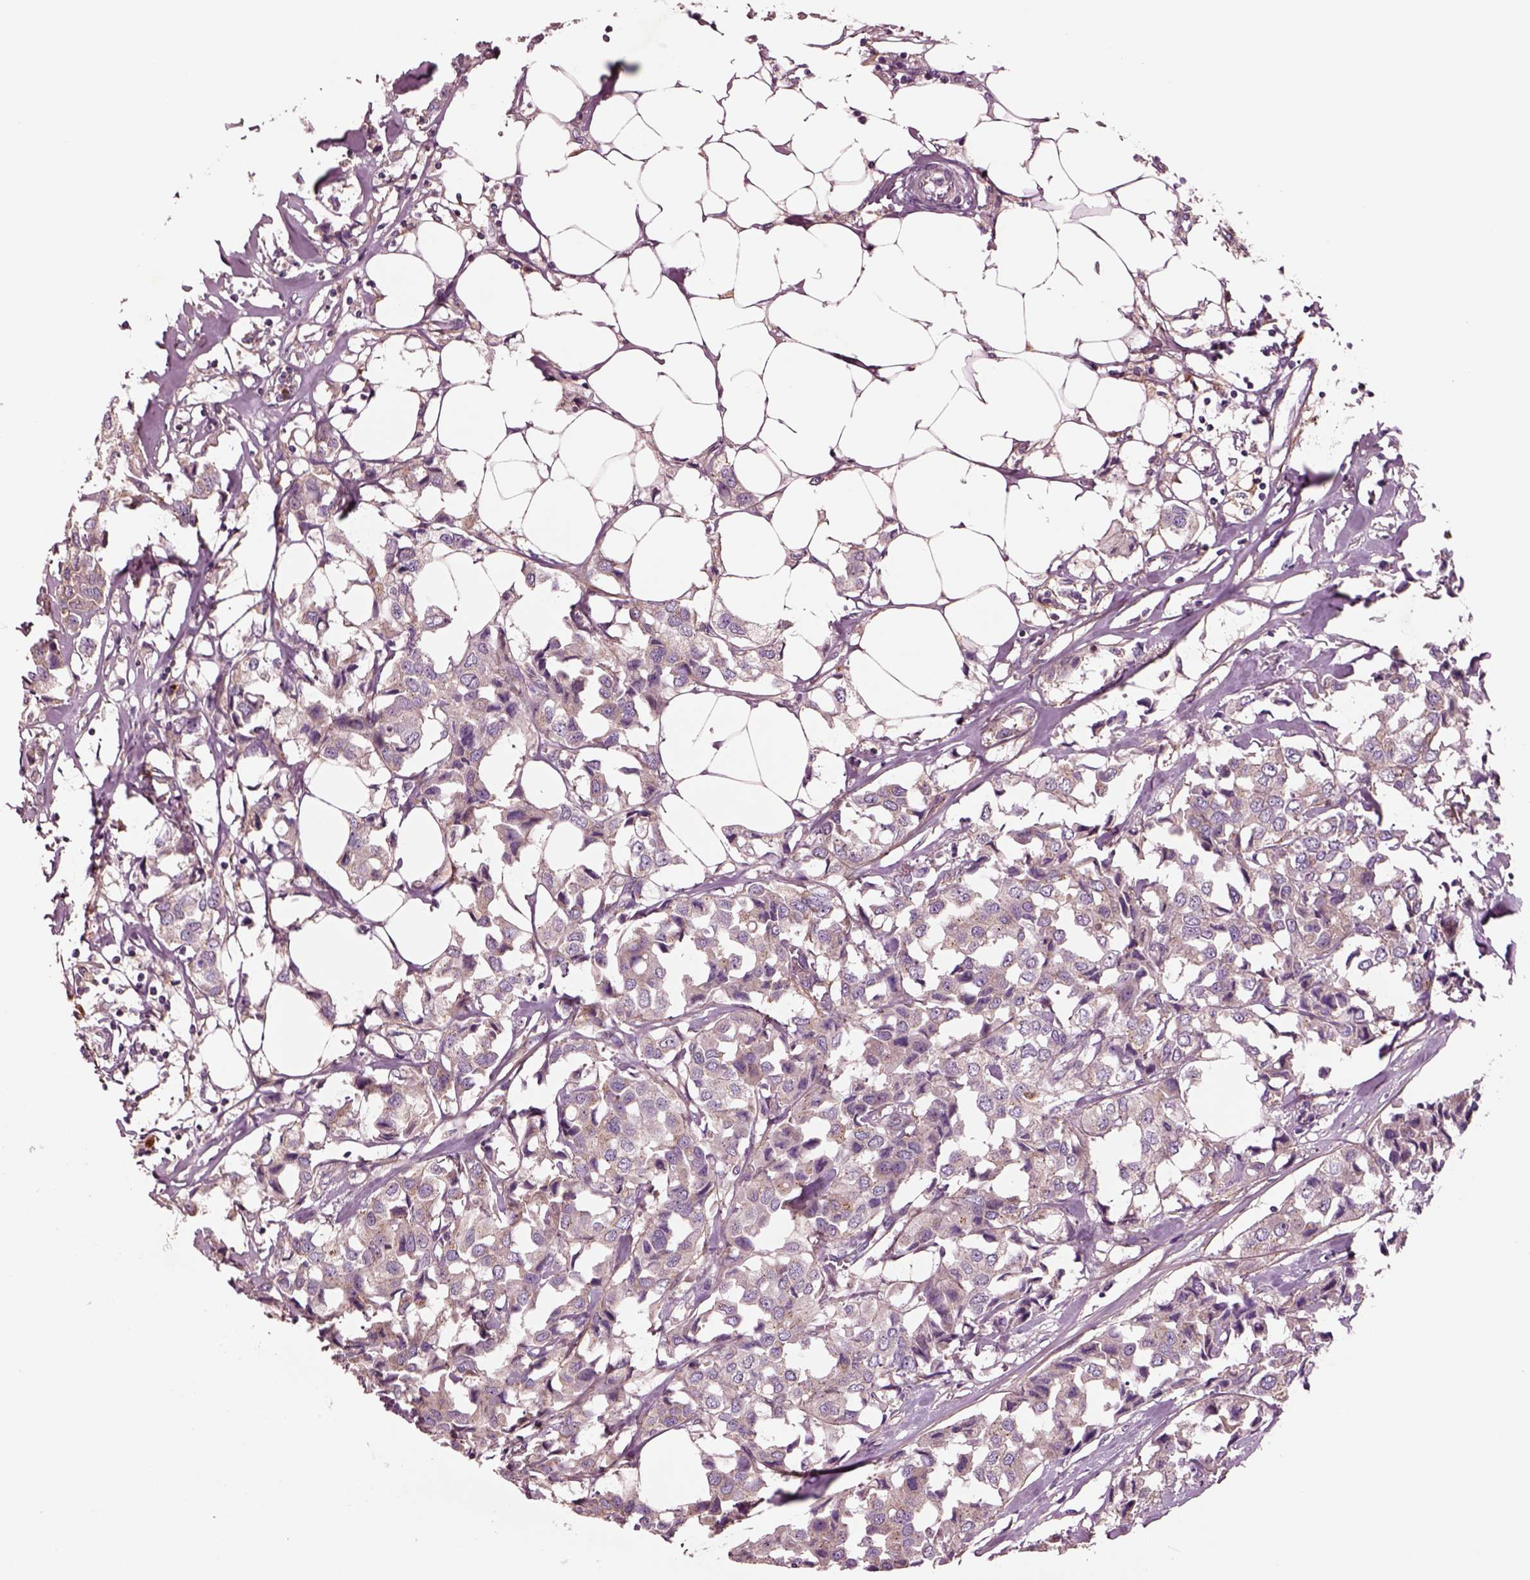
{"staining": {"intensity": "moderate", "quantity": "<25%", "location": "cytoplasmic/membranous"}, "tissue": "breast cancer", "cell_type": "Tumor cells", "image_type": "cancer", "snomed": [{"axis": "morphology", "description": "Duct carcinoma"}, {"axis": "topography", "description": "Breast"}], "caption": "A high-resolution micrograph shows IHC staining of breast cancer, which displays moderate cytoplasmic/membranous expression in approximately <25% of tumor cells.", "gene": "SEC23A", "patient": {"sex": "female", "age": 80}}